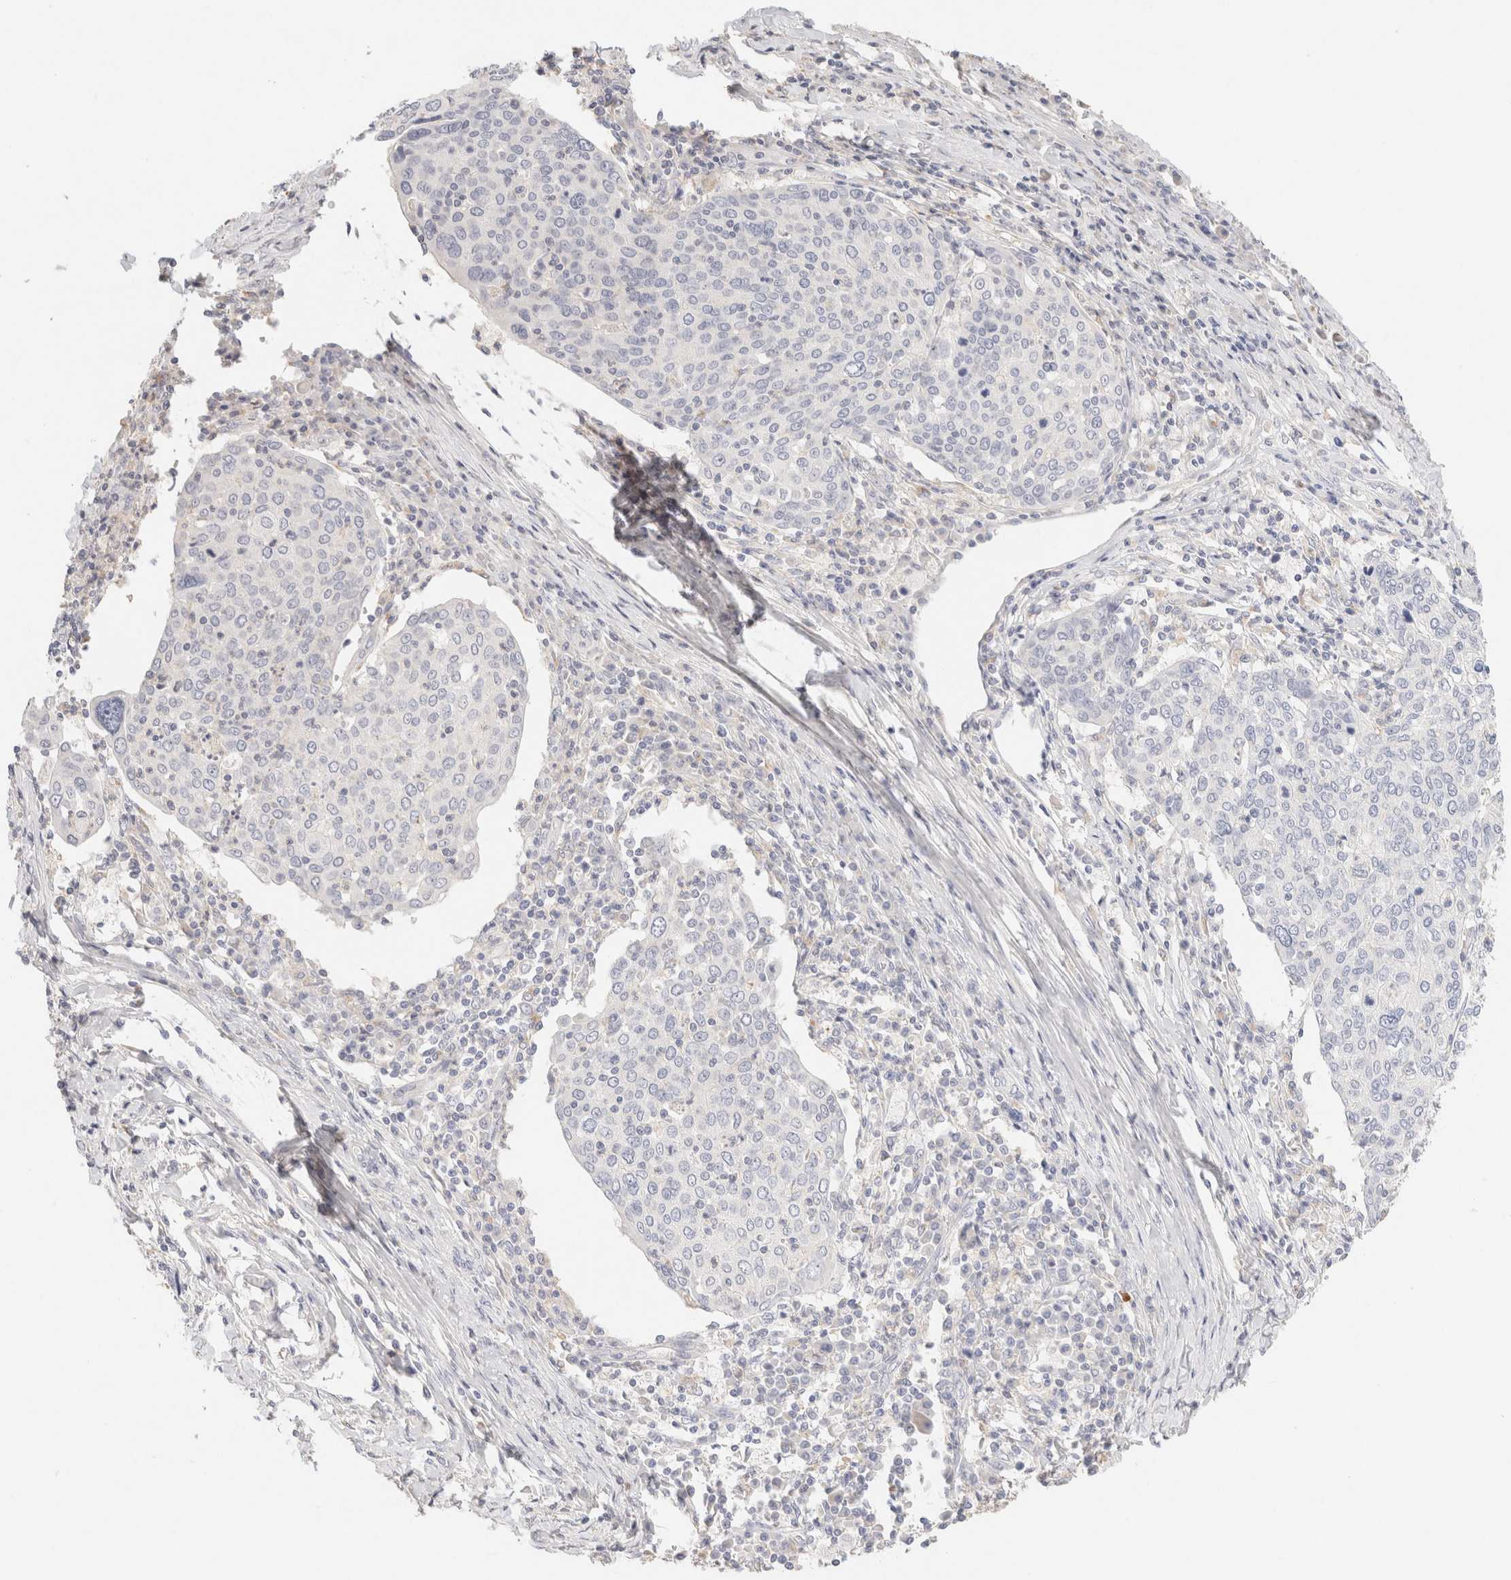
{"staining": {"intensity": "negative", "quantity": "none", "location": "none"}, "tissue": "cervical cancer", "cell_type": "Tumor cells", "image_type": "cancer", "snomed": [{"axis": "morphology", "description": "Squamous cell carcinoma, NOS"}, {"axis": "topography", "description": "Cervix"}], "caption": "IHC of squamous cell carcinoma (cervical) demonstrates no expression in tumor cells. (IHC, brightfield microscopy, high magnification).", "gene": "SCGB2A2", "patient": {"sex": "female", "age": 40}}